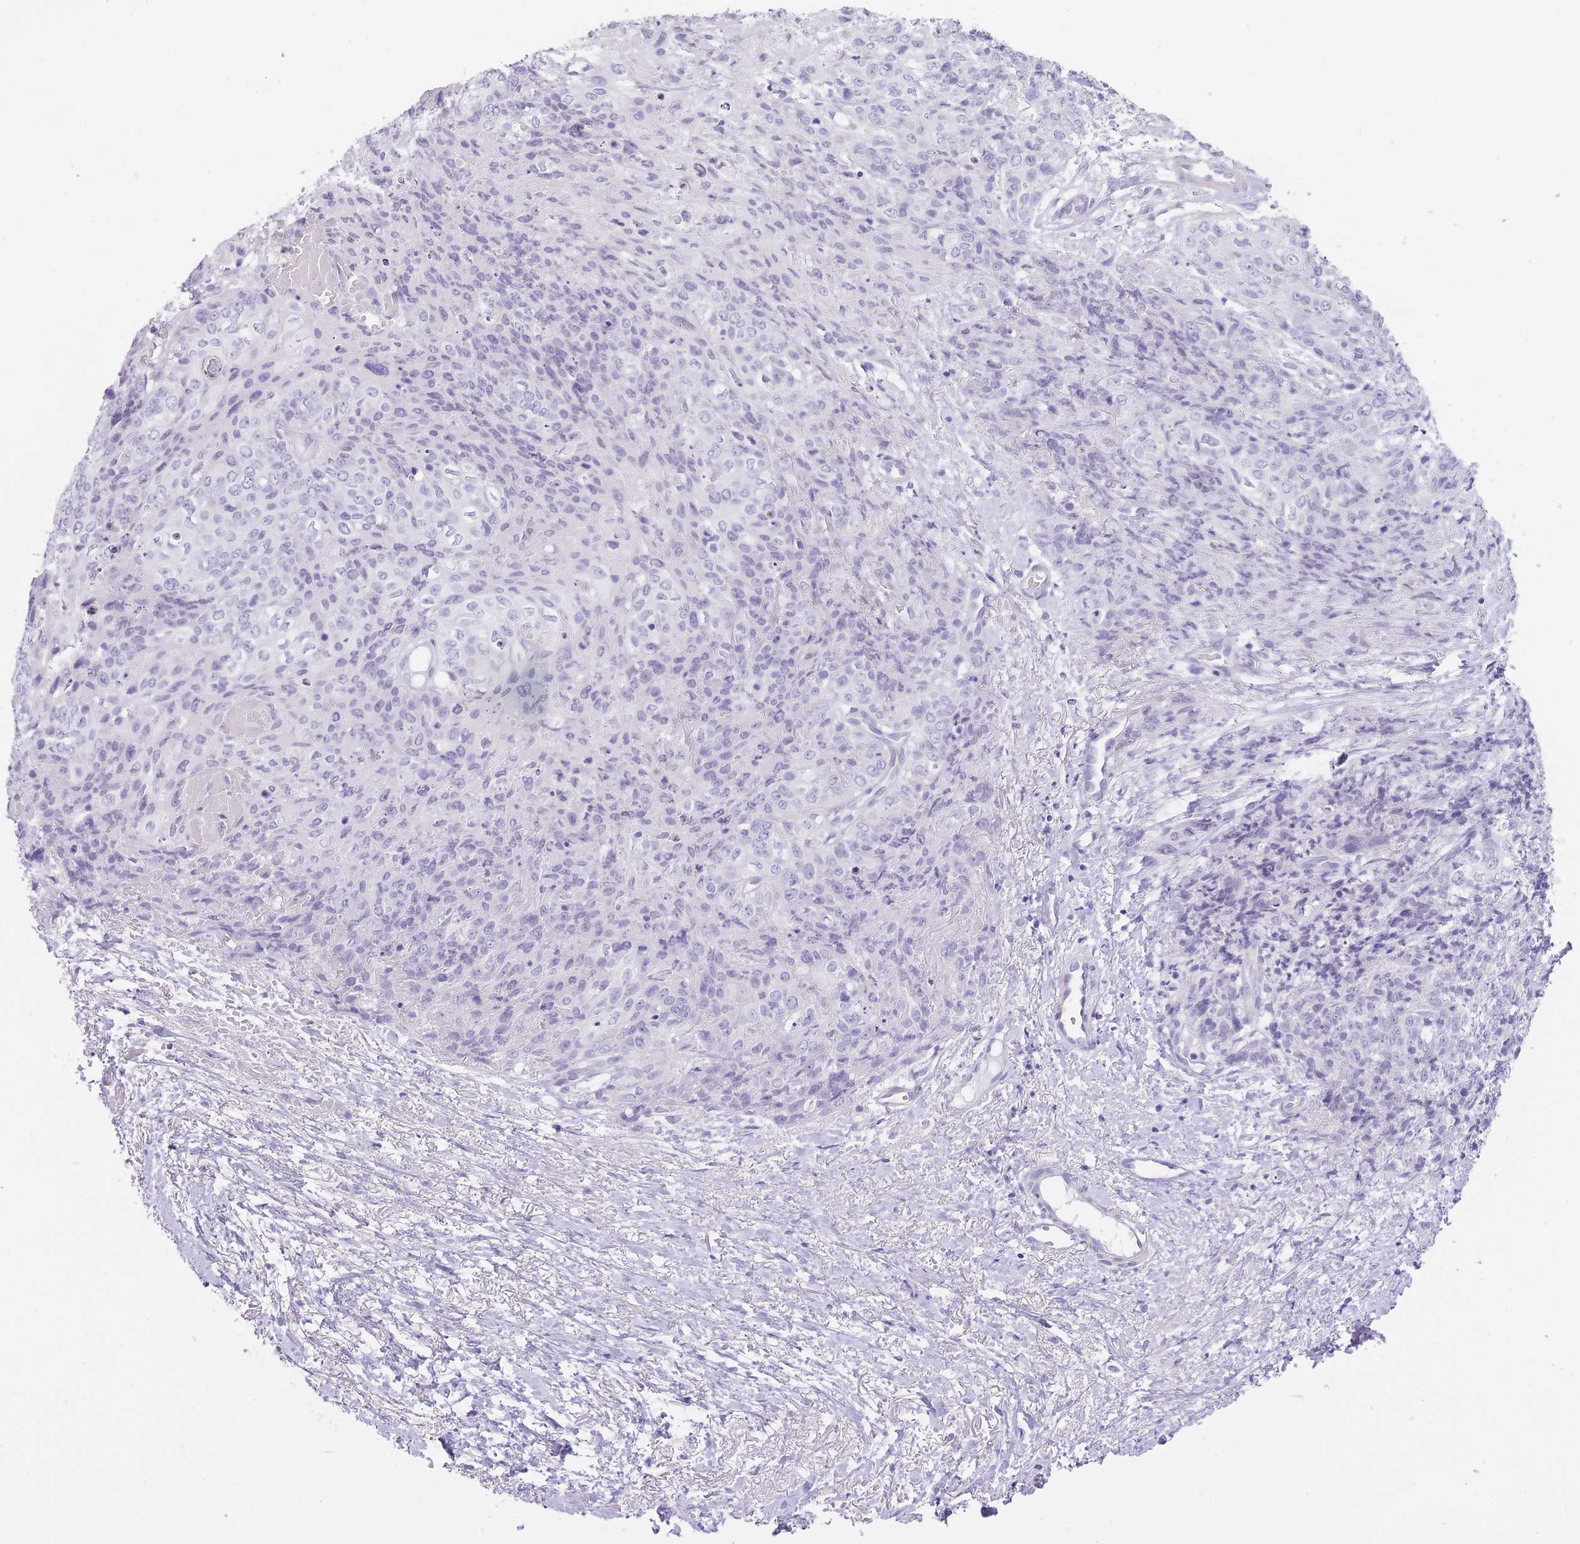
{"staining": {"intensity": "negative", "quantity": "none", "location": "none"}, "tissue": "skin cancer", "cell_type": "Tumor cells", "image_type": "cancer", "snomed": [{"axis": "morphology", "description": "Squamous cell carcinoma, NOS"}, {"axis": "topography", "description": "Skin"}, {"axis": "topography", "description": "Vulva"}], "caption": "Immunohistochemistry photomicrograph of skin squamous cell carcinoma stained for a protein (brown), which shows no expression in tumor cells.", "gene": "OR11H12", "patient": {"sex": "female", "age": 85}}